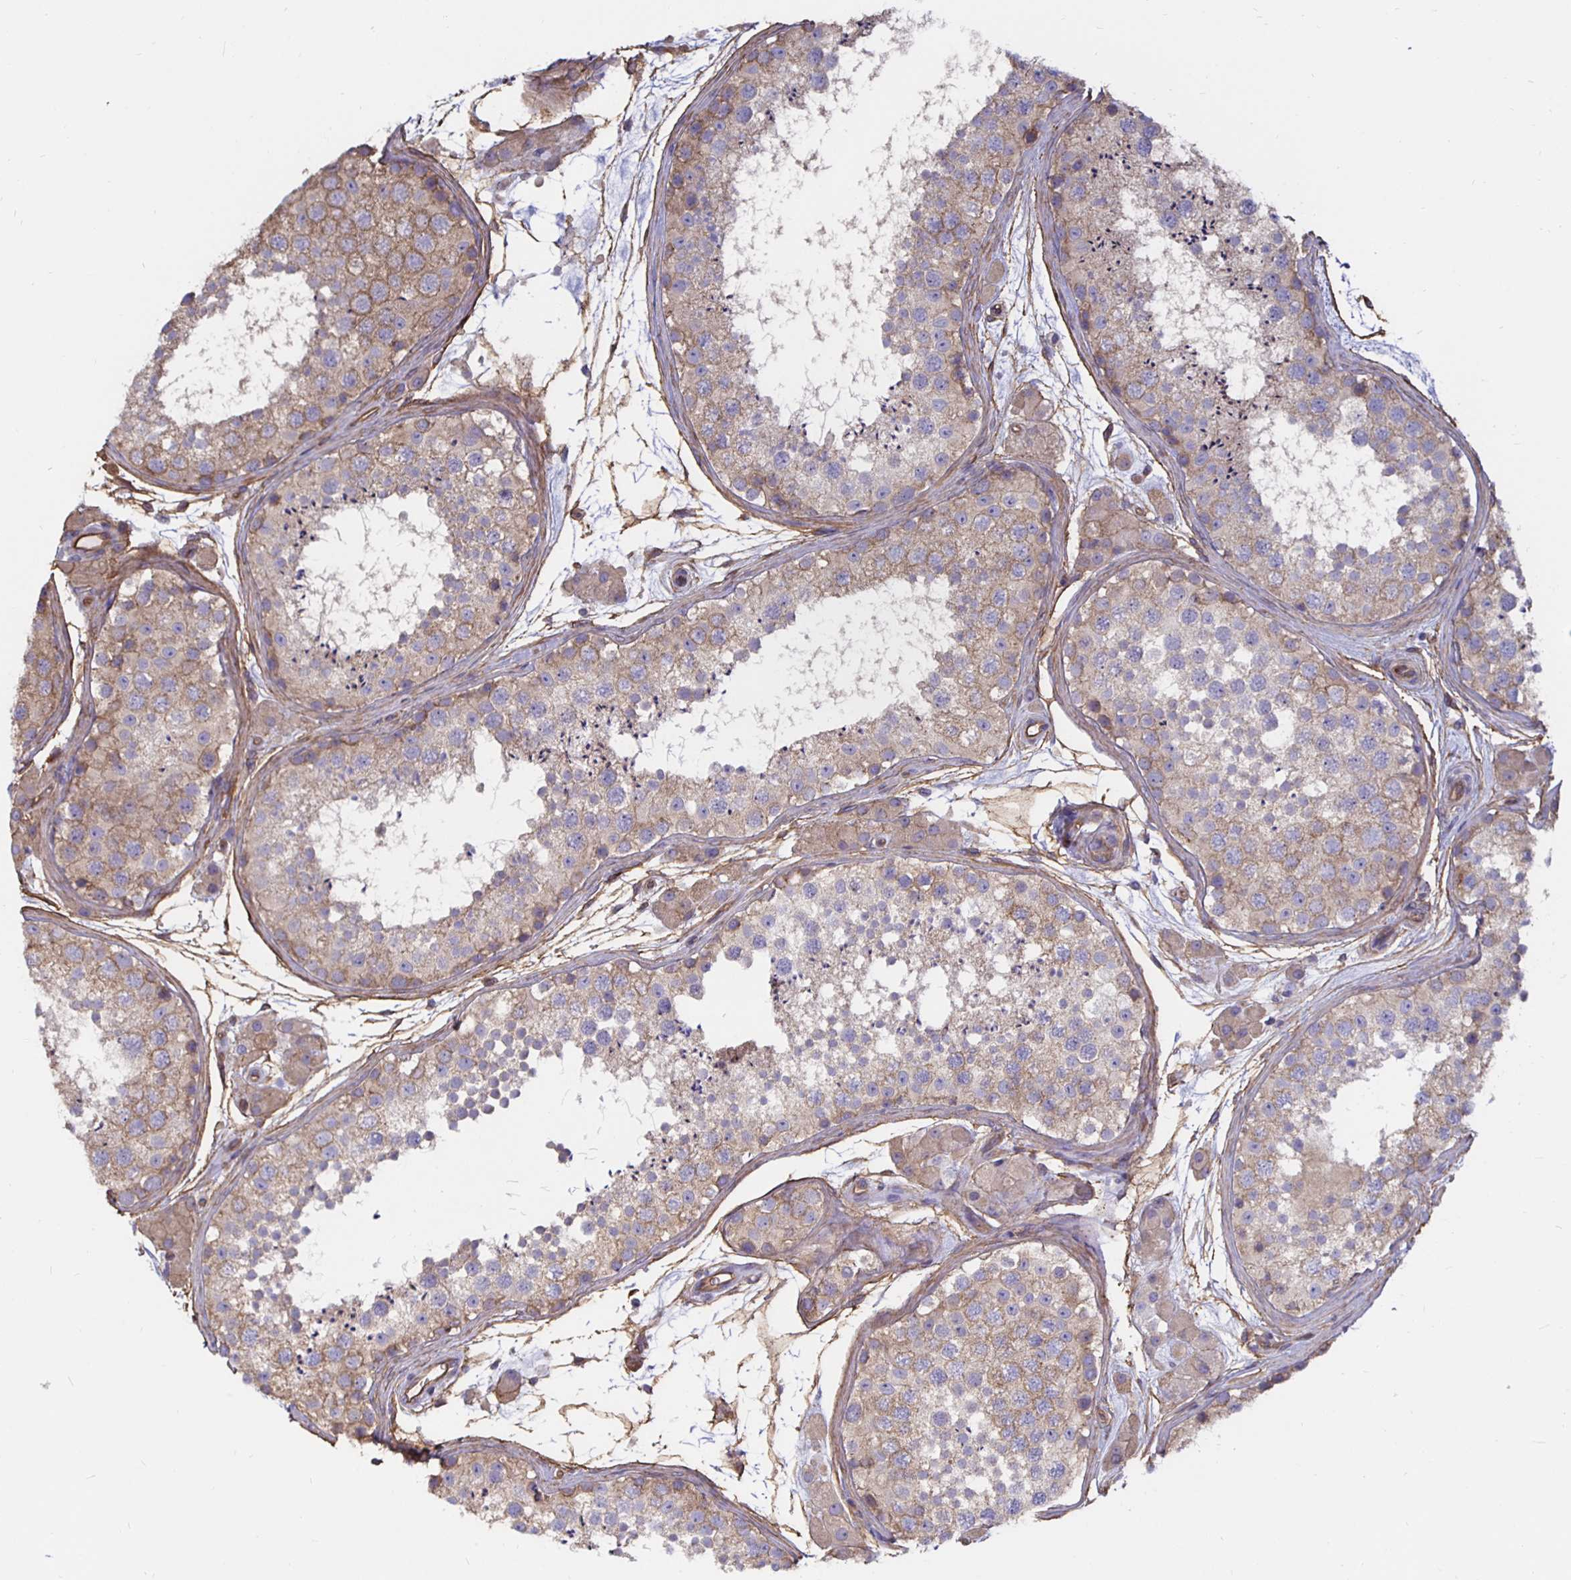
{"staining": {"intensity": "weak", "quantity": "25%-75%", "location": "cytoplasmic/membranous"}, "tissue": "testis", "cell_type": "Cells in seminiferous ducts", "image_type": "normal", "snomed": [{"axis": "morphology", "description": "Normal tissue, NOS"}, {"axis": "topography", "description": "Testis"}], "caption": "Weak cytoplasmic/membranous protein positivity is appreciated in about 25%-75% of cells in seminiferous ducts in testis.", "gene": "ARHGEF39", "patient": {"sex": "male", "age": 41}}